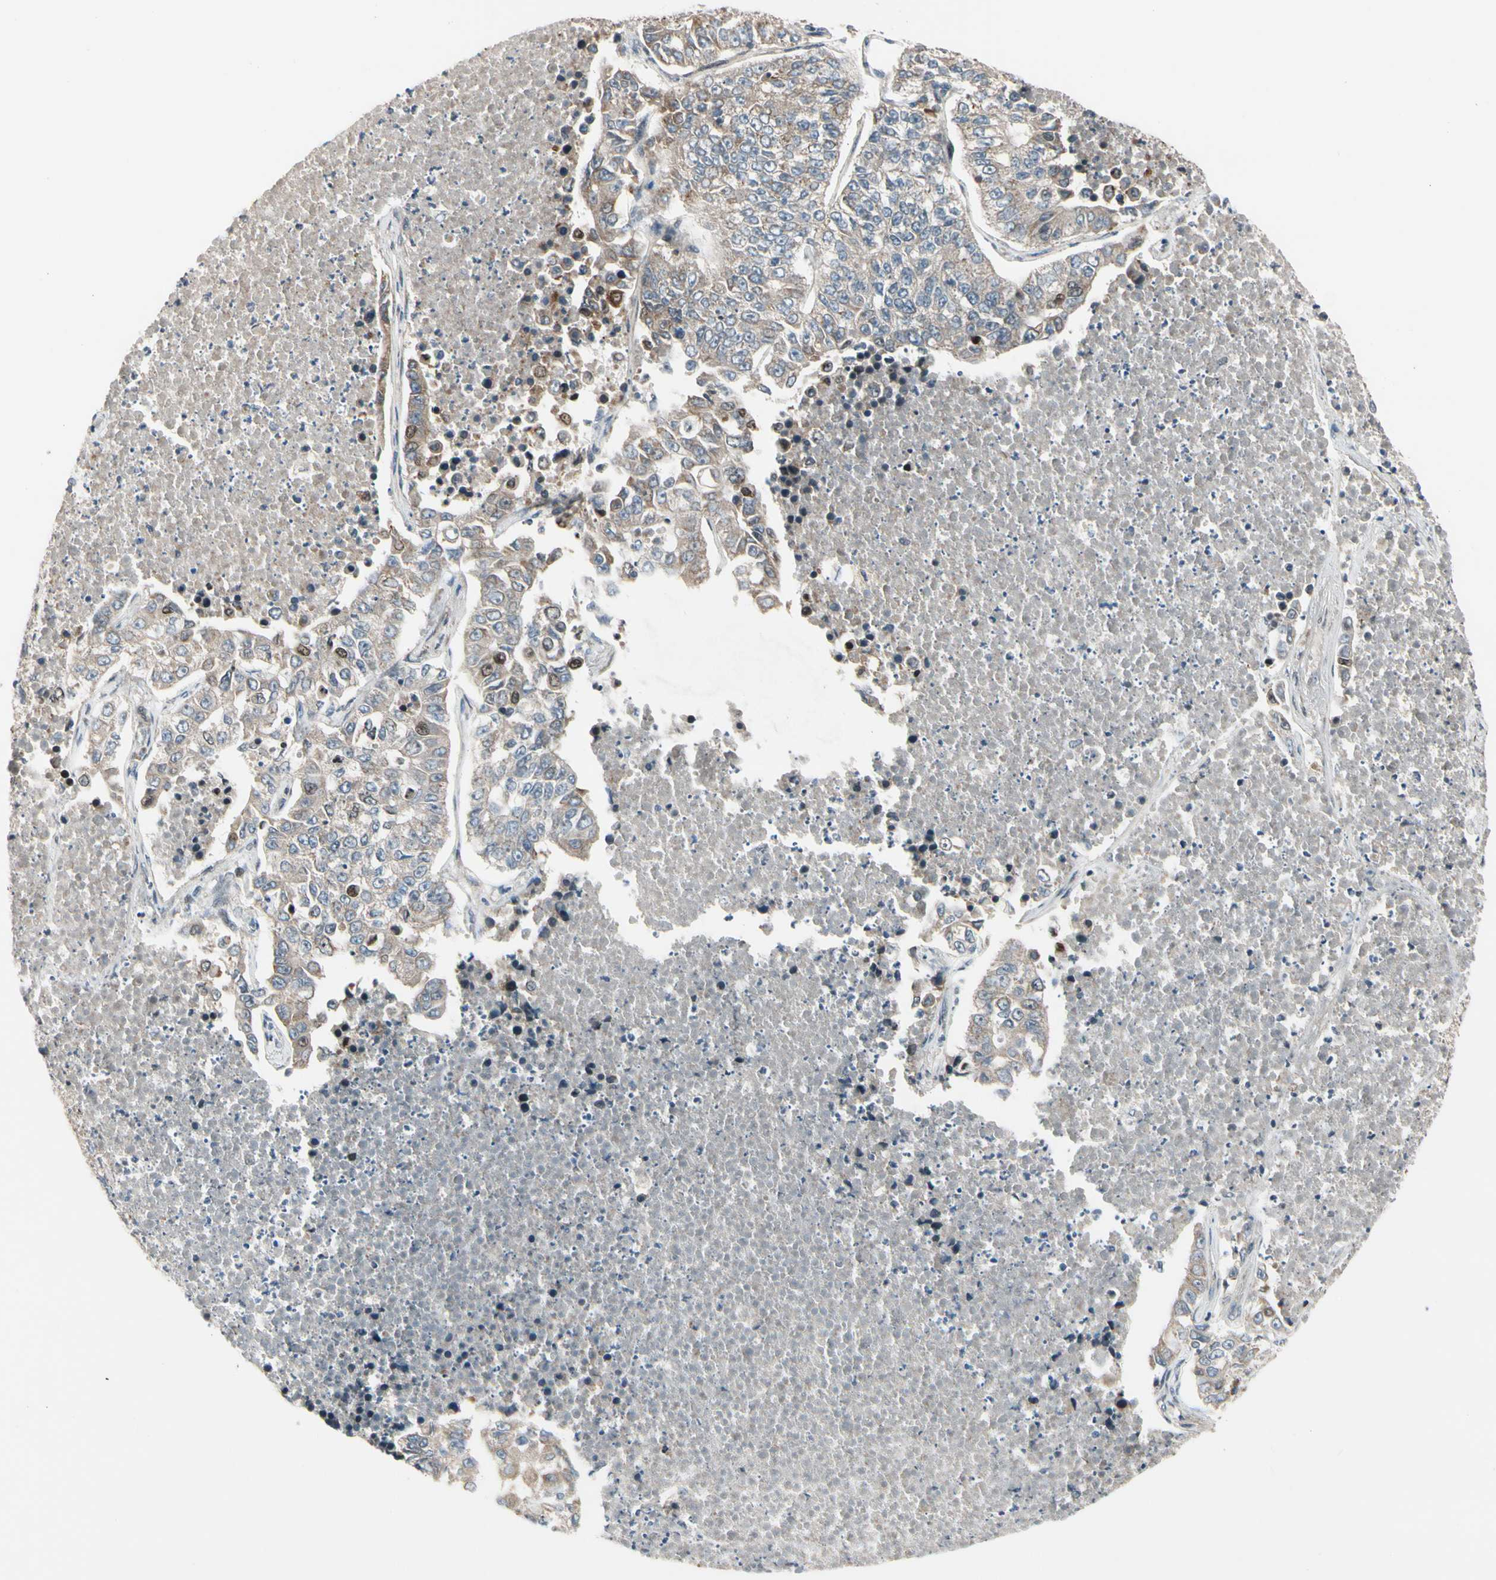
{"staining": {"intensity": "moderate", "quantity": "<25%", "location": "cytoplasmic/membranous,nuclear"}, "tissue": "lung cancer", "cell_type": "Tumor cells", "image_type": "cancer", "snomed": [{"axis": "morphology", "description": "Adenocarcinoma, NOS"}, {"axis": "topography", "description": "Lung"}], "caption": "A low amount of moderate cytoplasmic/membranous and nuclear positivity is identified in about <25% of tumor cells in lung adenocarcinoma tissue.", "gene": "SNX29", "patient": {"sex": "male", "age": 49}}